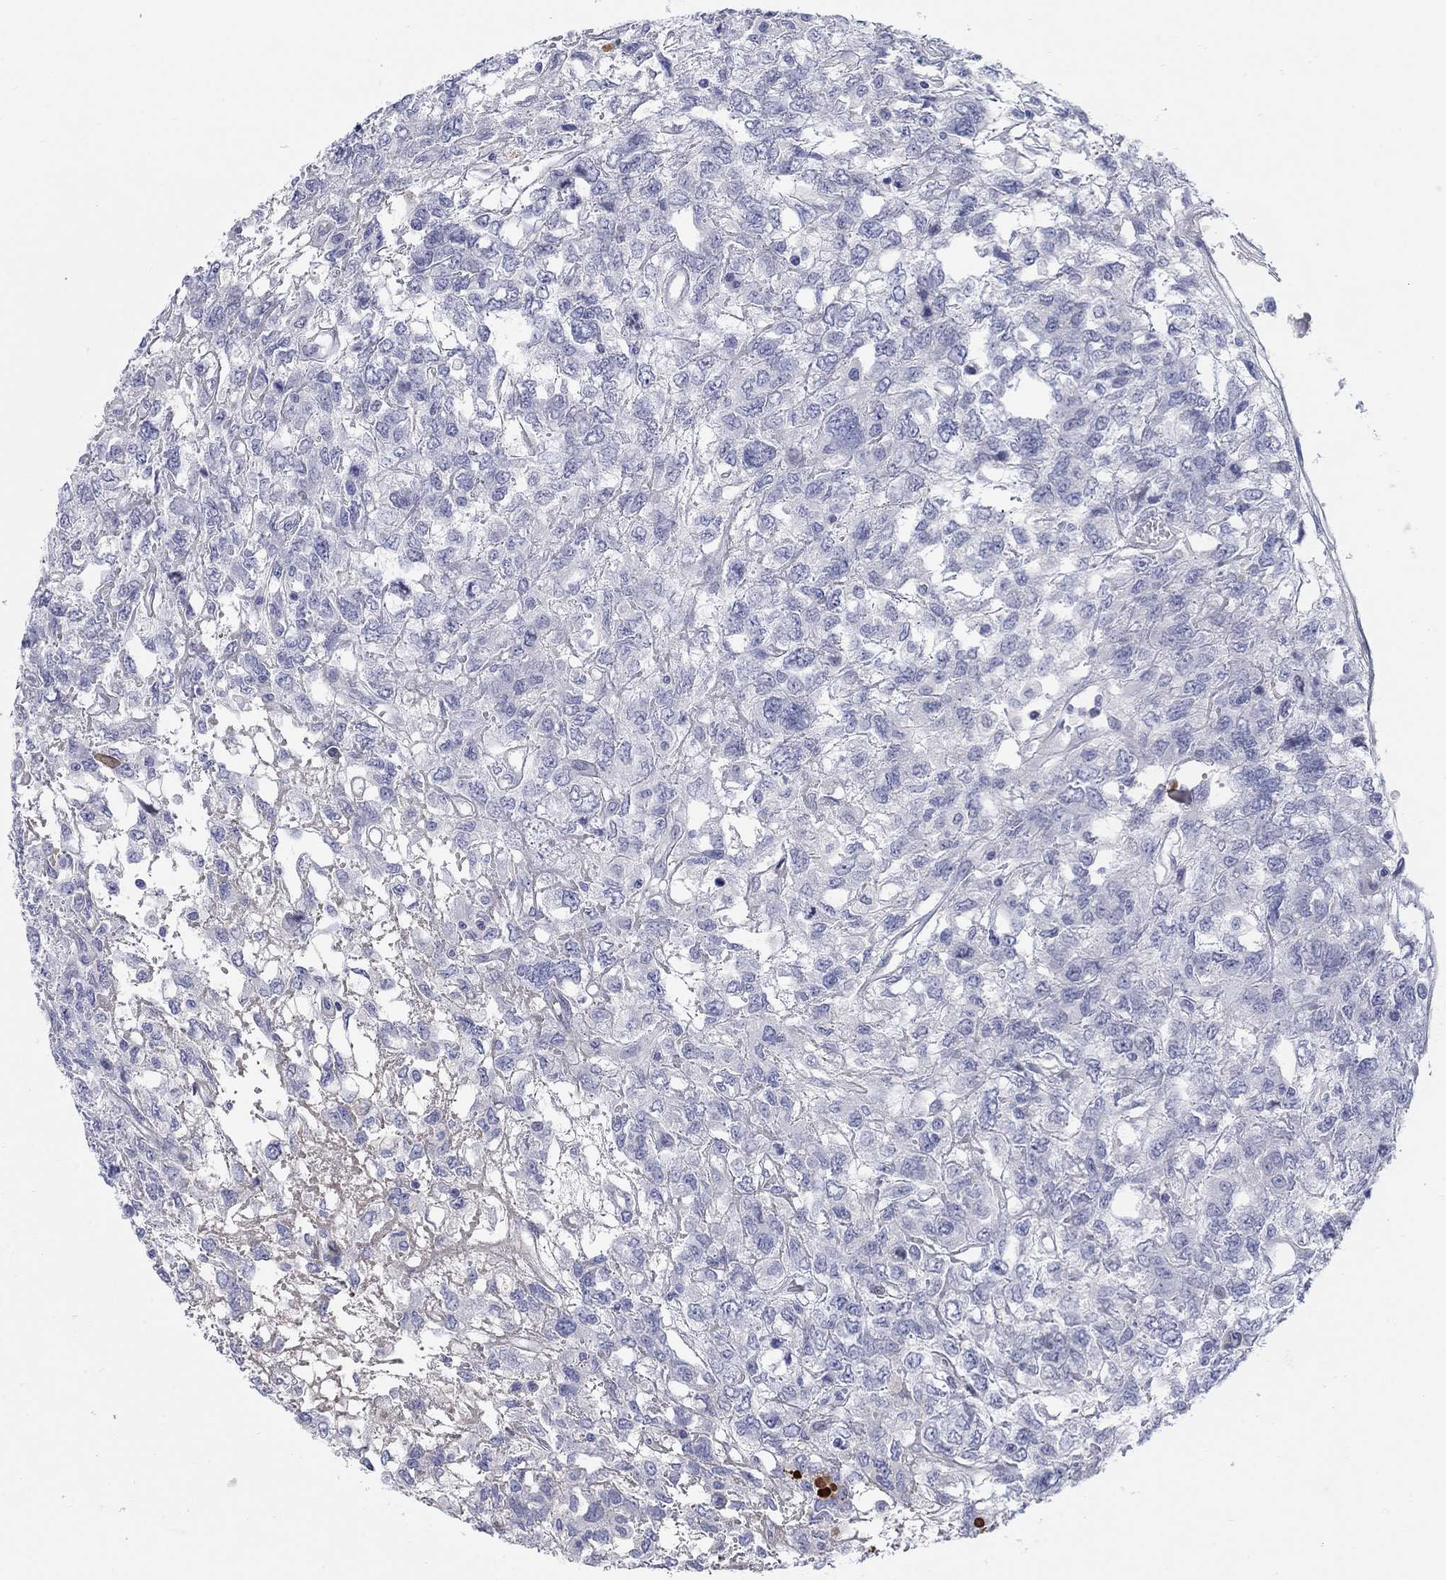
{"staining": {"intensity": "negative", "quantity": "none", "location": "none"}, "tissue": "testis cancer", "cell_type": "Tumor cells", "image_type": "cancer", "snomed": [{"axis": "morphology", "description": "Seminoma, NOS"}, {"axis": "topography", "description": "Testis"}], "caption": "High magnification brightfield microscopy of testis cancer stained with DAB (brown) and counterstained with hematoxylin (blue): tumor cells show no significant expression.", "gene": "HEATR4", "patient": {"sex": "male", "age": 52}}